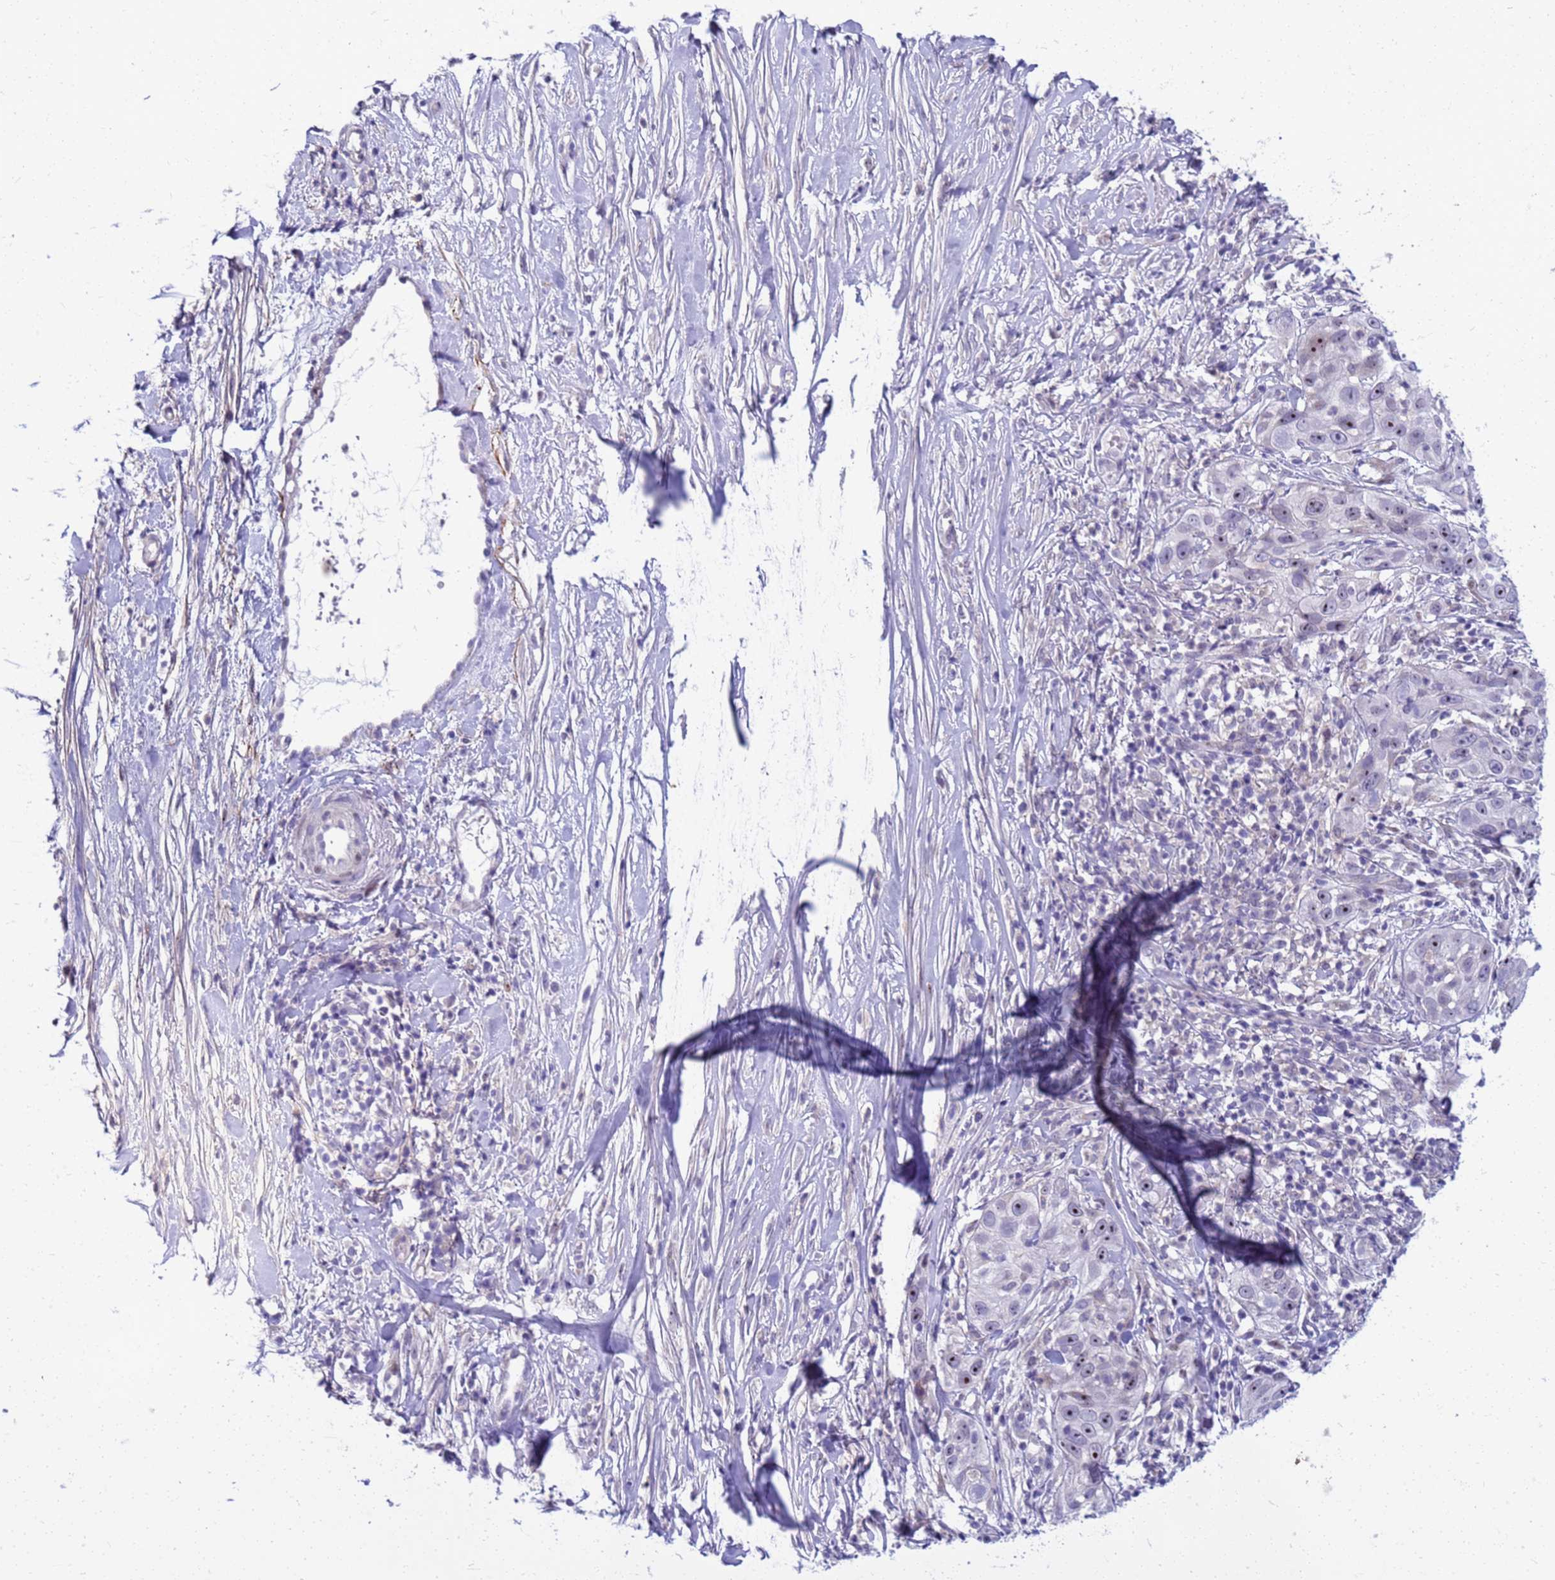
{"staining": {"intensity": "moderate", "quantity": "25%-75%", "location": "nuclear"}, "tissue": "skin cancer", "cell_type": "Tumor cells", "image_type": "cancer", "snomed": [{"axis": "morphology", "description": "Squamous cell carcinoma, NOS"}, {"axis": "topography", "description": "Skin"}], "caption": "Immunohistochemistry (IHC) (DAB (3,3'-diaminobenzidine)) staining of skin cancer (squamous cell carcinoma) displays moderate nuclear protein positivity in about 25%-75% of tumor cells.", "gene": "LRATD1", "patient": {"sex": "female", "age": 44}}